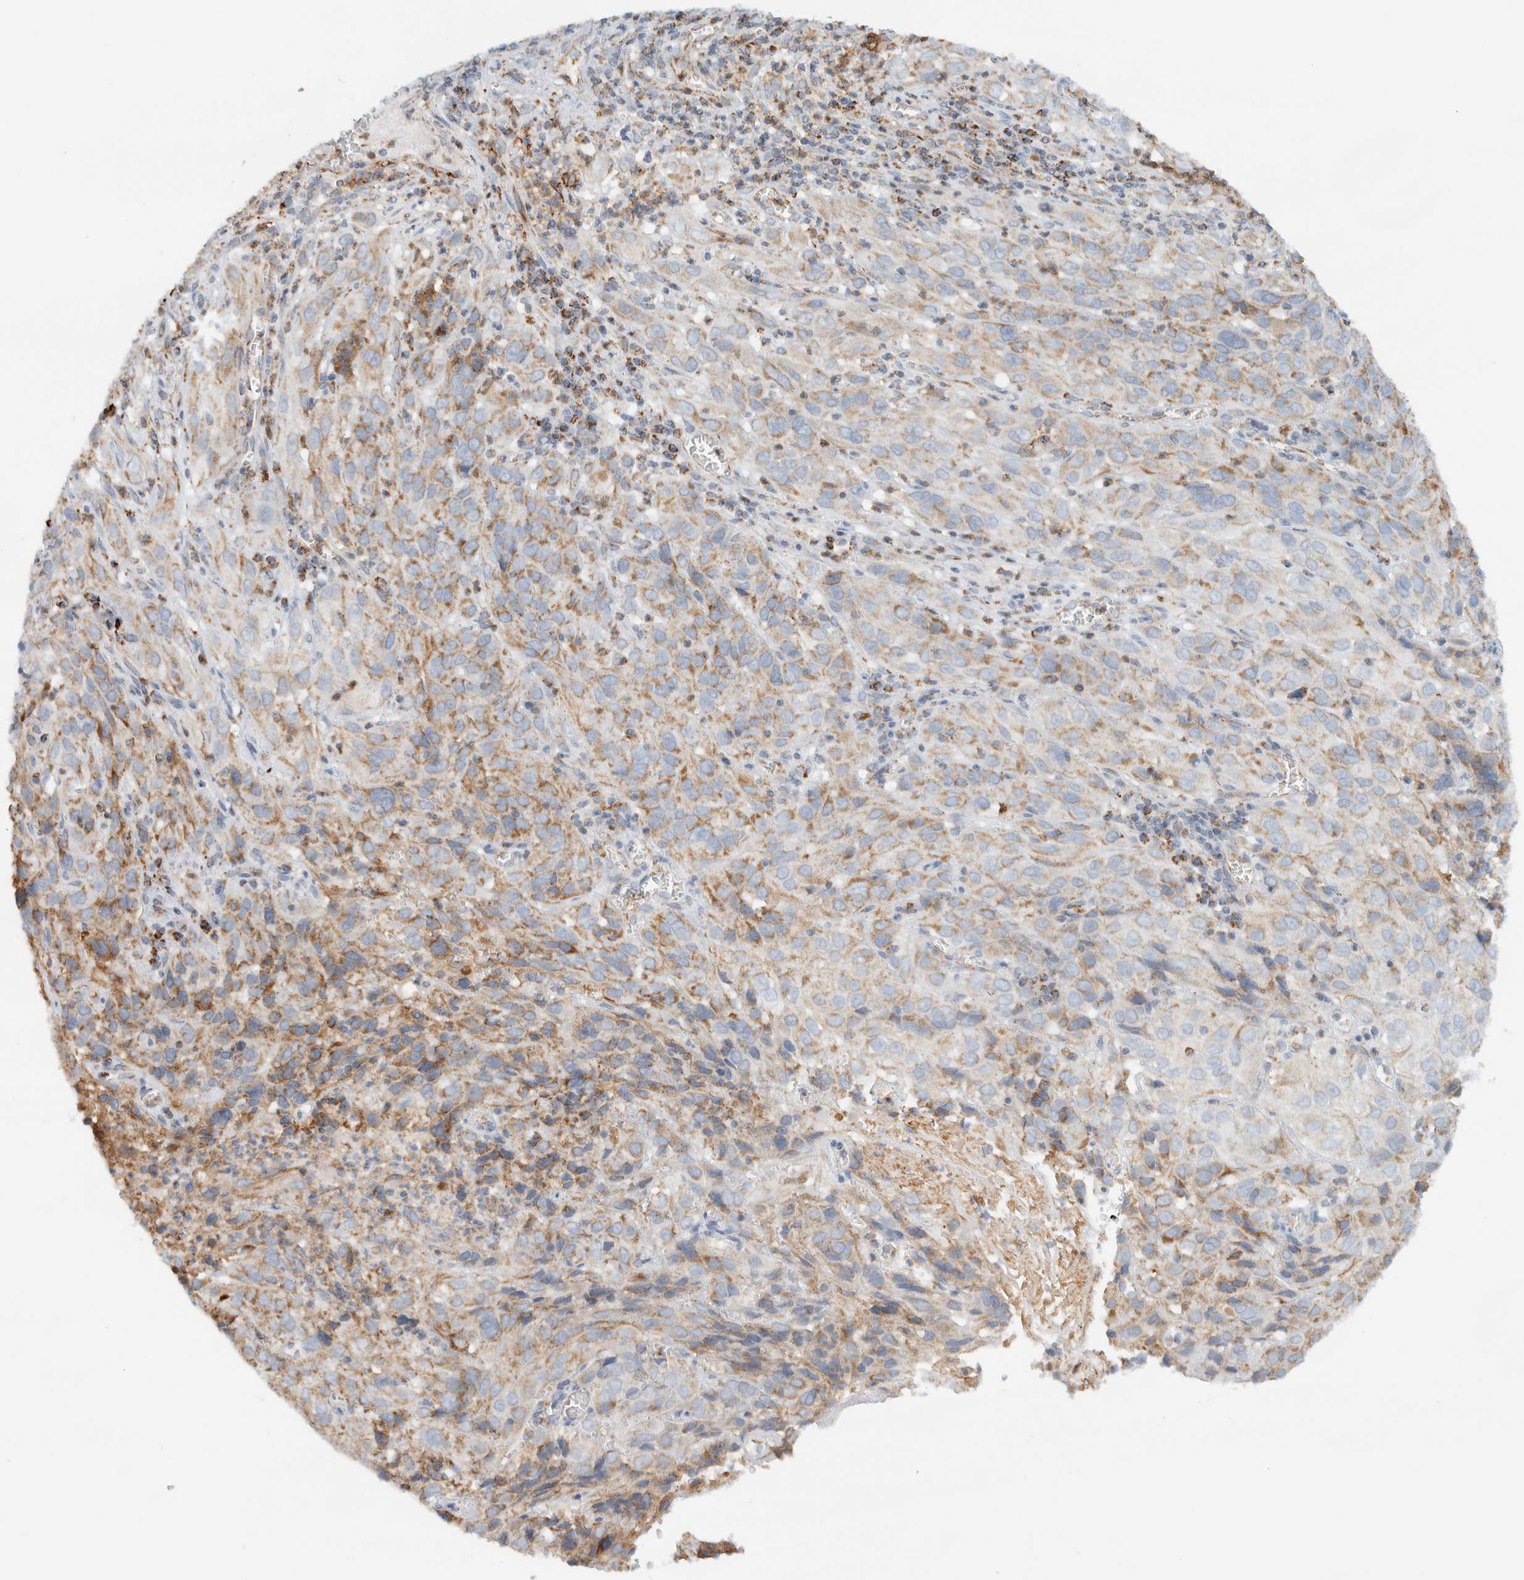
{"staining": {"intensity": "weak", "quantity": "25%-75%", "location": "cytoplasmic/membranous"}, "tissue": "cervical cancer", "cell_type": "Tumor cells", "image_type": "cancer", "snomed": [{"axis": "morphology", "description": "Squamous cell carcinoma, NOS"}, {"axis": "topography", "description": "Cervix"}], "caption": "Protein staining demonstrates weak cytoplasmic/membranous positivity in approximately 25%-75% of tumor cells in cervical cancer (squamous cell carcinoma). Using DAB (brown) and hematoxylin (blue) stains, captured at high magnification using brightfield microscopy.", "gene": "KIFAP3", "patient": {"sex": "female", "age": 32}}